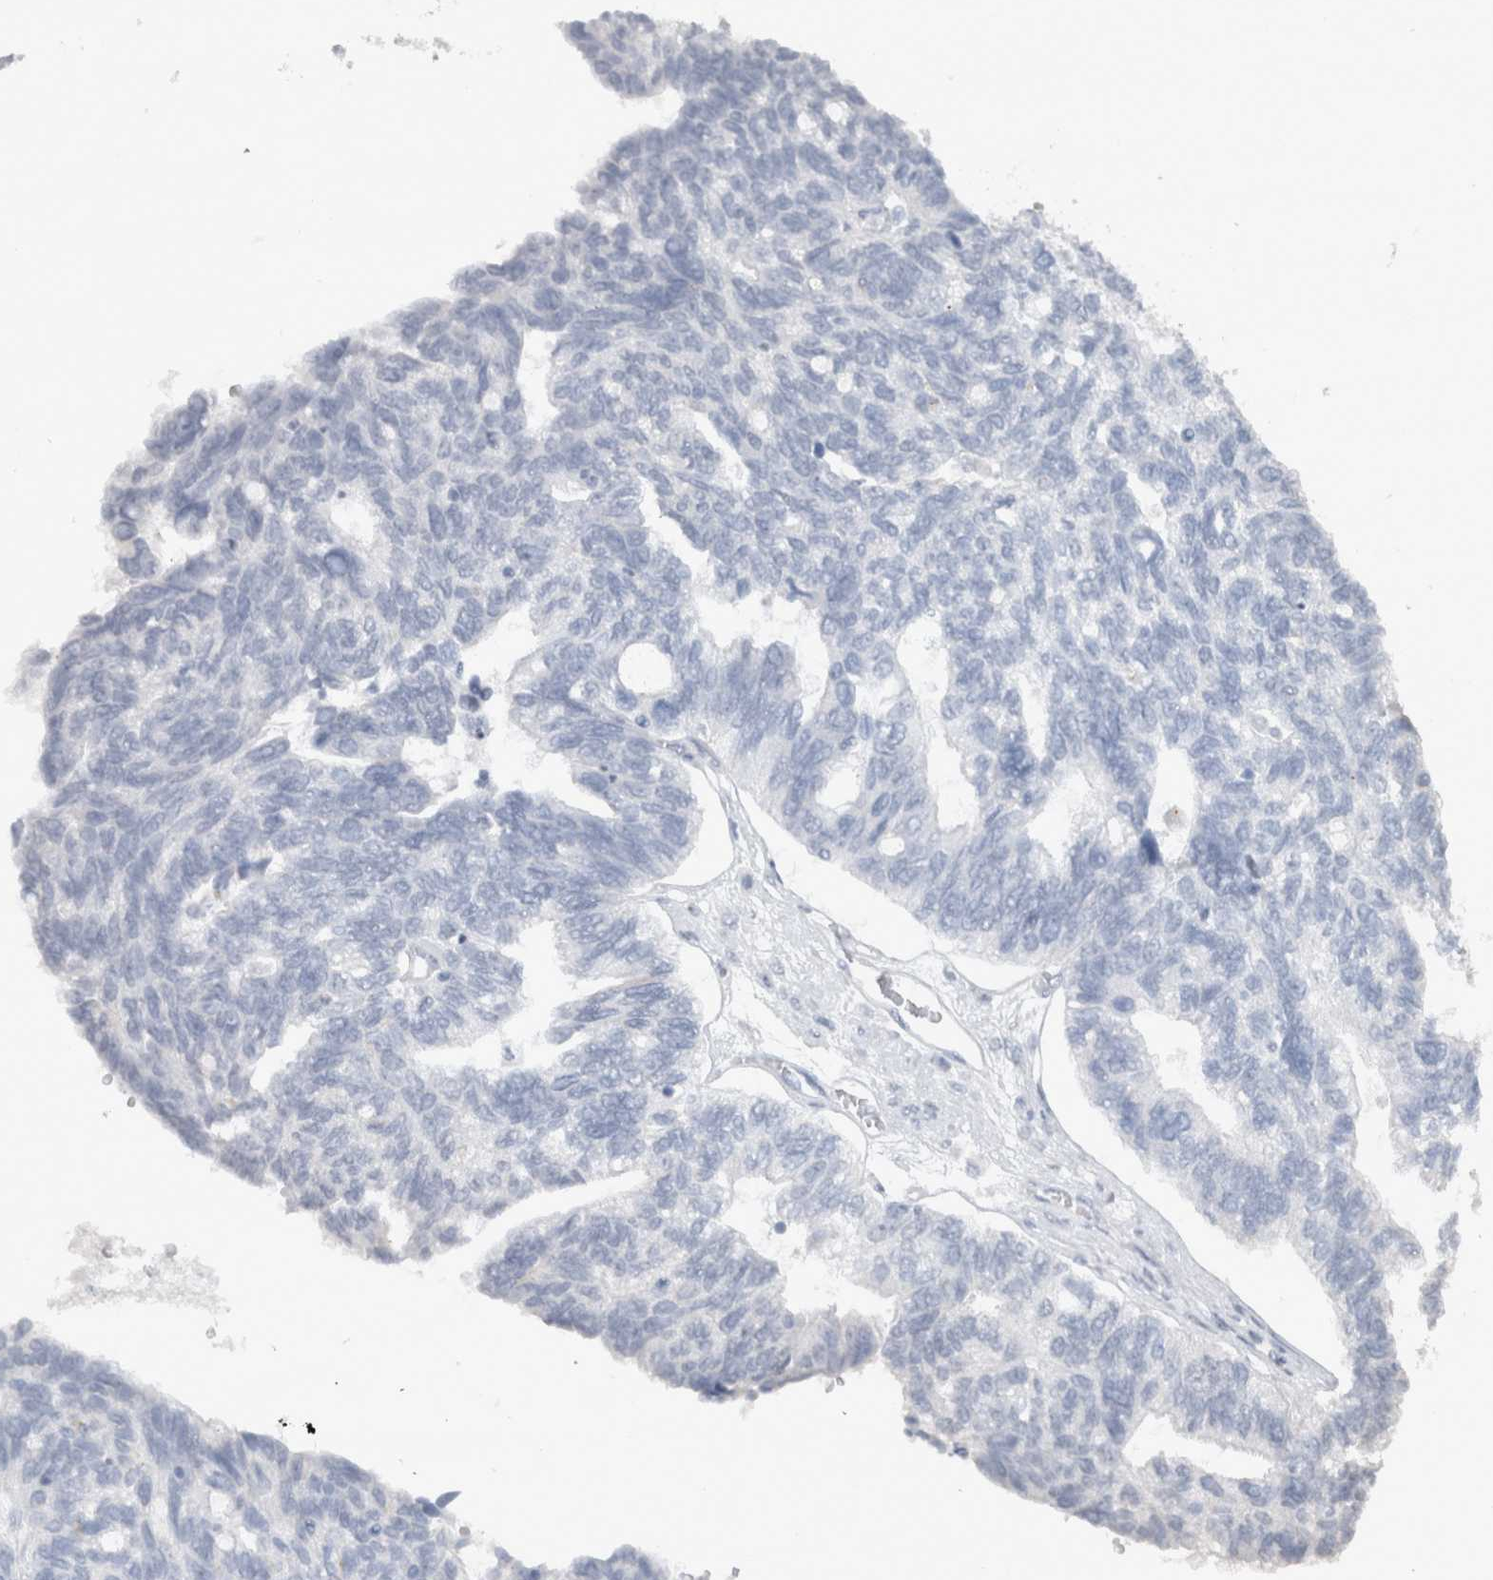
{"staining": {"intensity": "negative", "quantity": "none", "location": "none"}, "tissue": "ovarian cancer", "cell_type": "Tumor cells", "image_type": "cancer", "snomed": [{"axis": "morphology", "description": "Cystadenocarcinoma, serous, NOS"}, {"axis": "topography", "description": "Ovary"}], "caption": "DAB immunohistochemical staining of ovarian cancer reveals no significant staining in tumor cells.", "gene": "CDH17", "patient": {"sex": "female", "age": 79}}